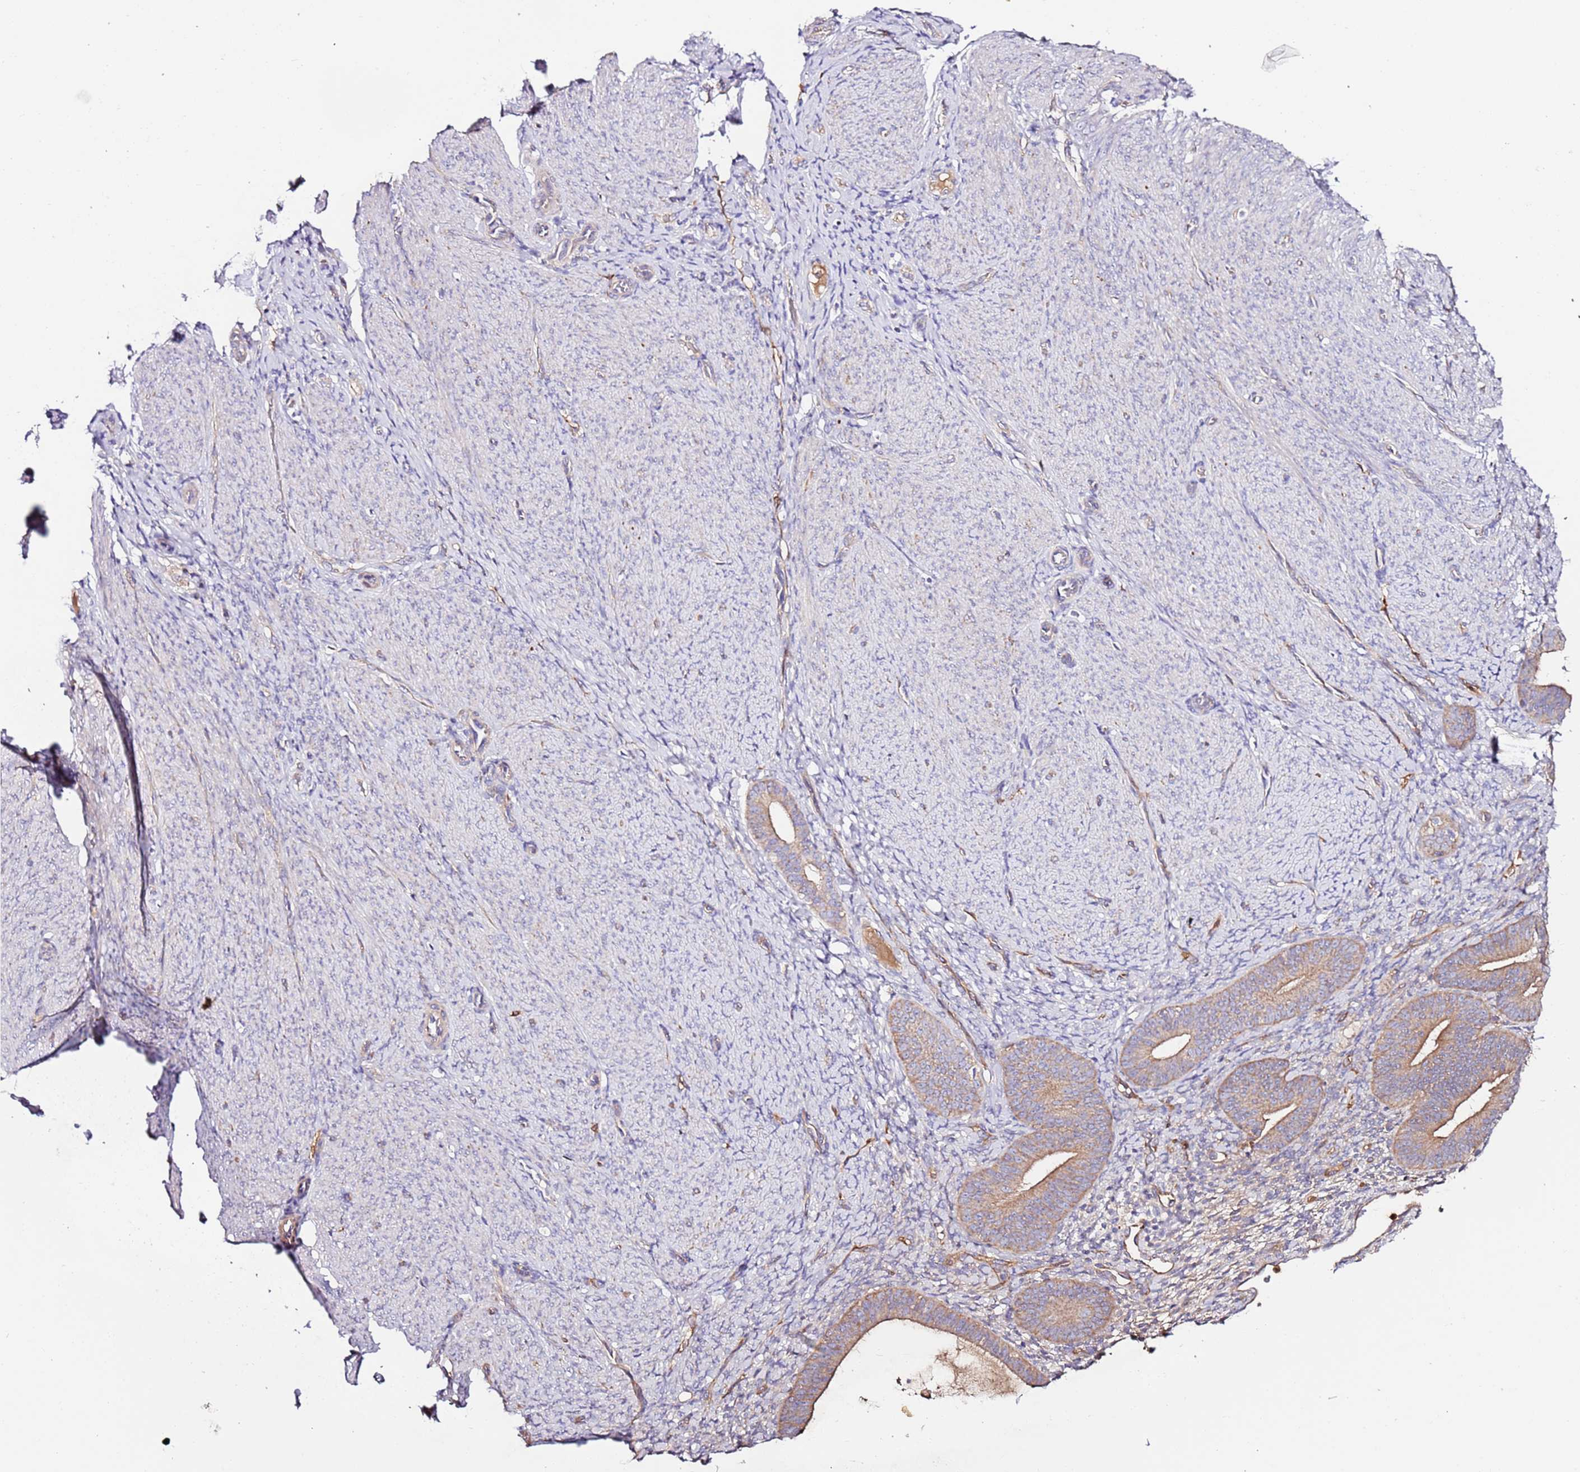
{"staining": {"intensity": "negative", "quantity": "none", "location": "none"}, "tissue": "endometrium", "cell_type": "Cells in endometrial stroma", "image_type": "normal", "snomed": [{"axis": "morphology", "description": "Normal tissue, NOS"}, {"axis": "topography", "description": "Endometrium"}], "caption": "Normal endometrium was stained to show a protein in brown. There is no significant positivity in cells in endometrial stroma. (Stains: DAB IHC with hematoxylin counter stain, Microscopy: brightfield microscopy at high magnification).", "gene": "FLVCR1", "patient": {"sex": "female", "age": 65}}